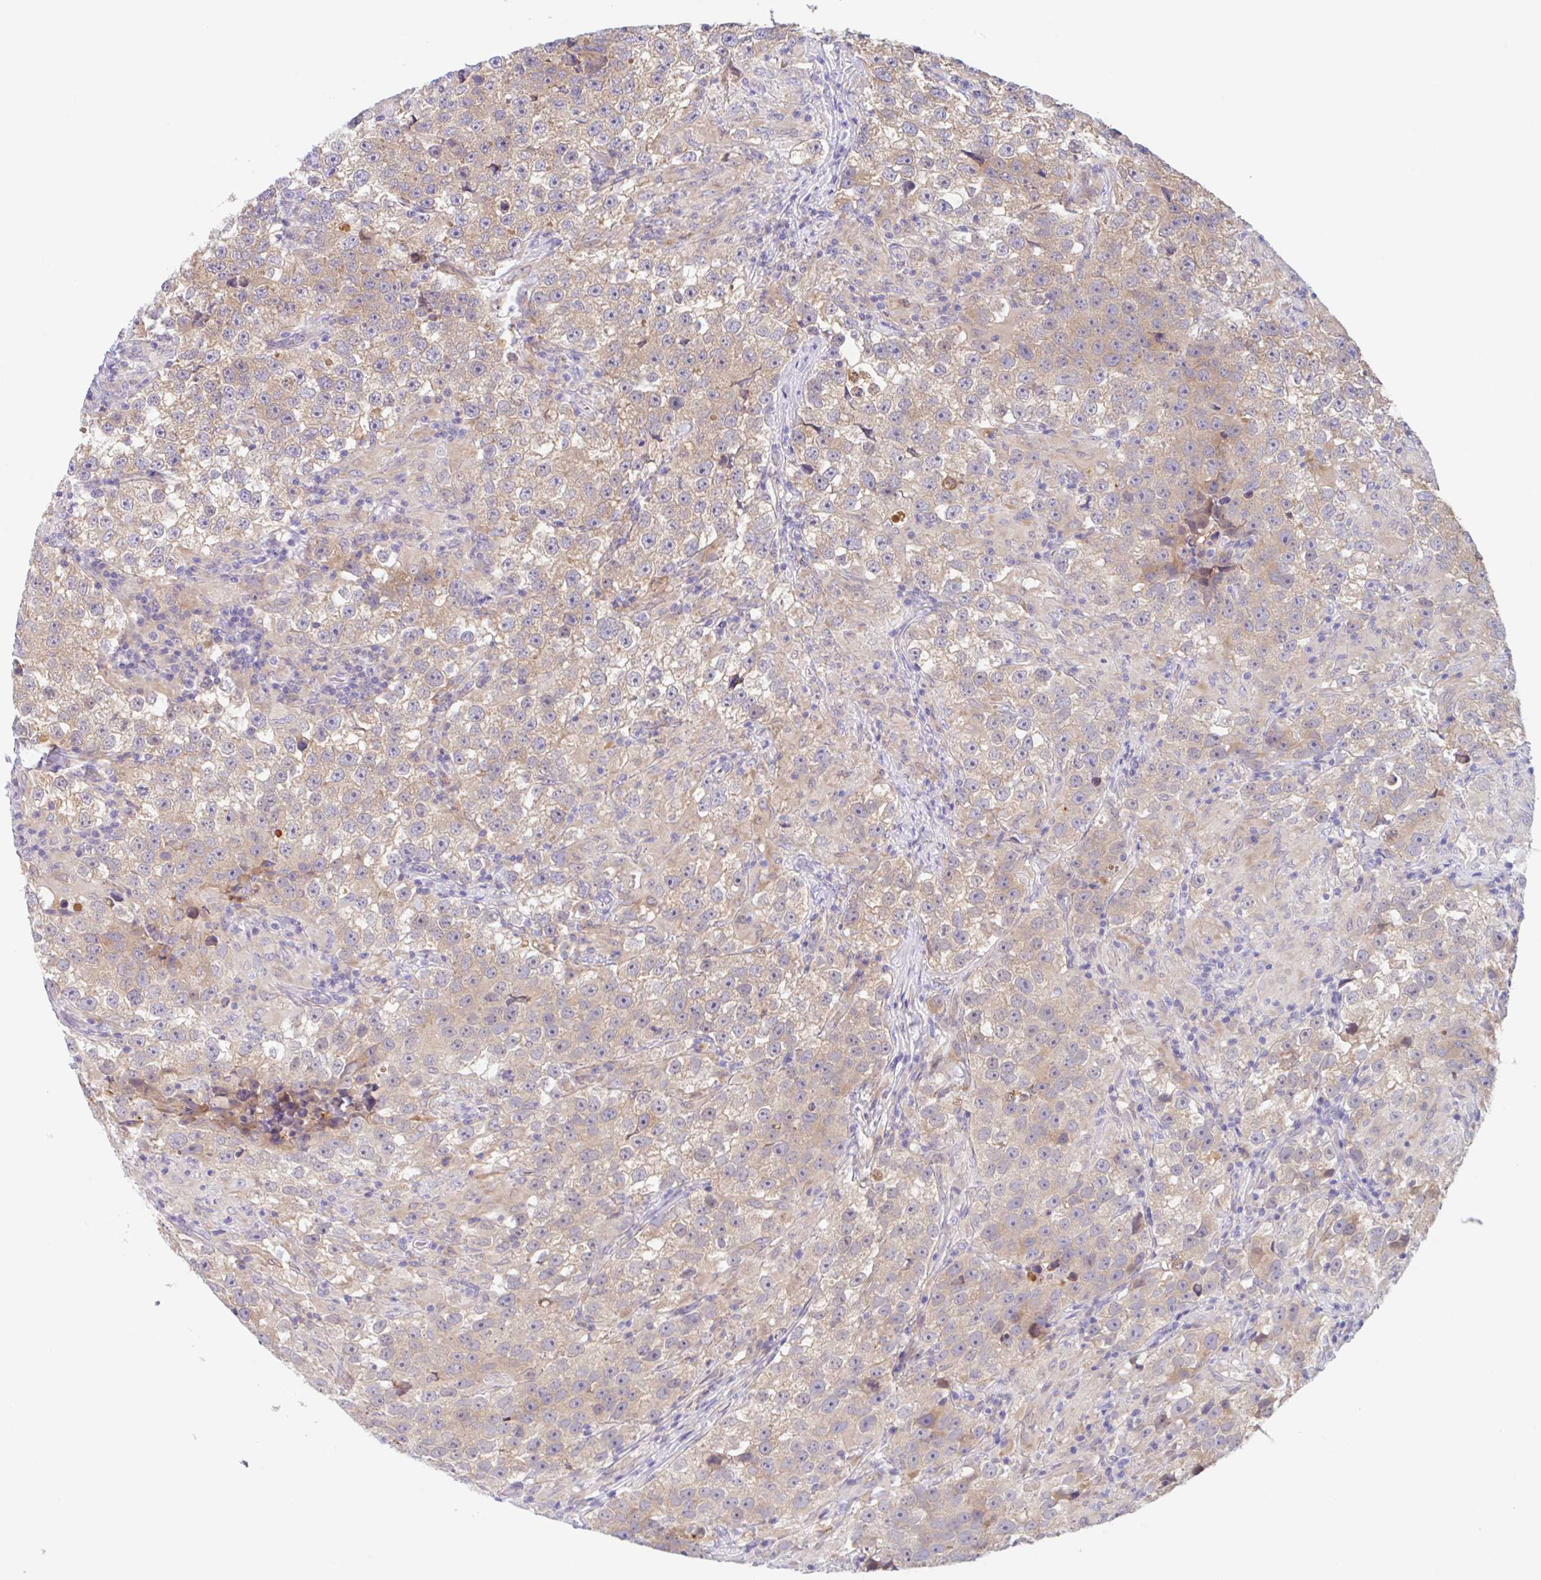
{"staining": {"intensity": "weak", "quantity": ">75%", "location": "cytoplasmic/membranous"}, "tissue": "testis cancer", "cell_type": "Tumor cells", "image_type": "cancer", "snomed": [{"axis": "morphology", "description": "Seminoma, NOS"}, {"axis": "topography", "description": "Testis"}], "caption": "This histopathology image reveals immunohistochemistry (IHC) staining of testis seminoma, with low weak cytoplasmic/membranous staining in about >75% of tumor cells.", "gene": "TMEM86A", "patient": {"sex": "male", "age": 46}}